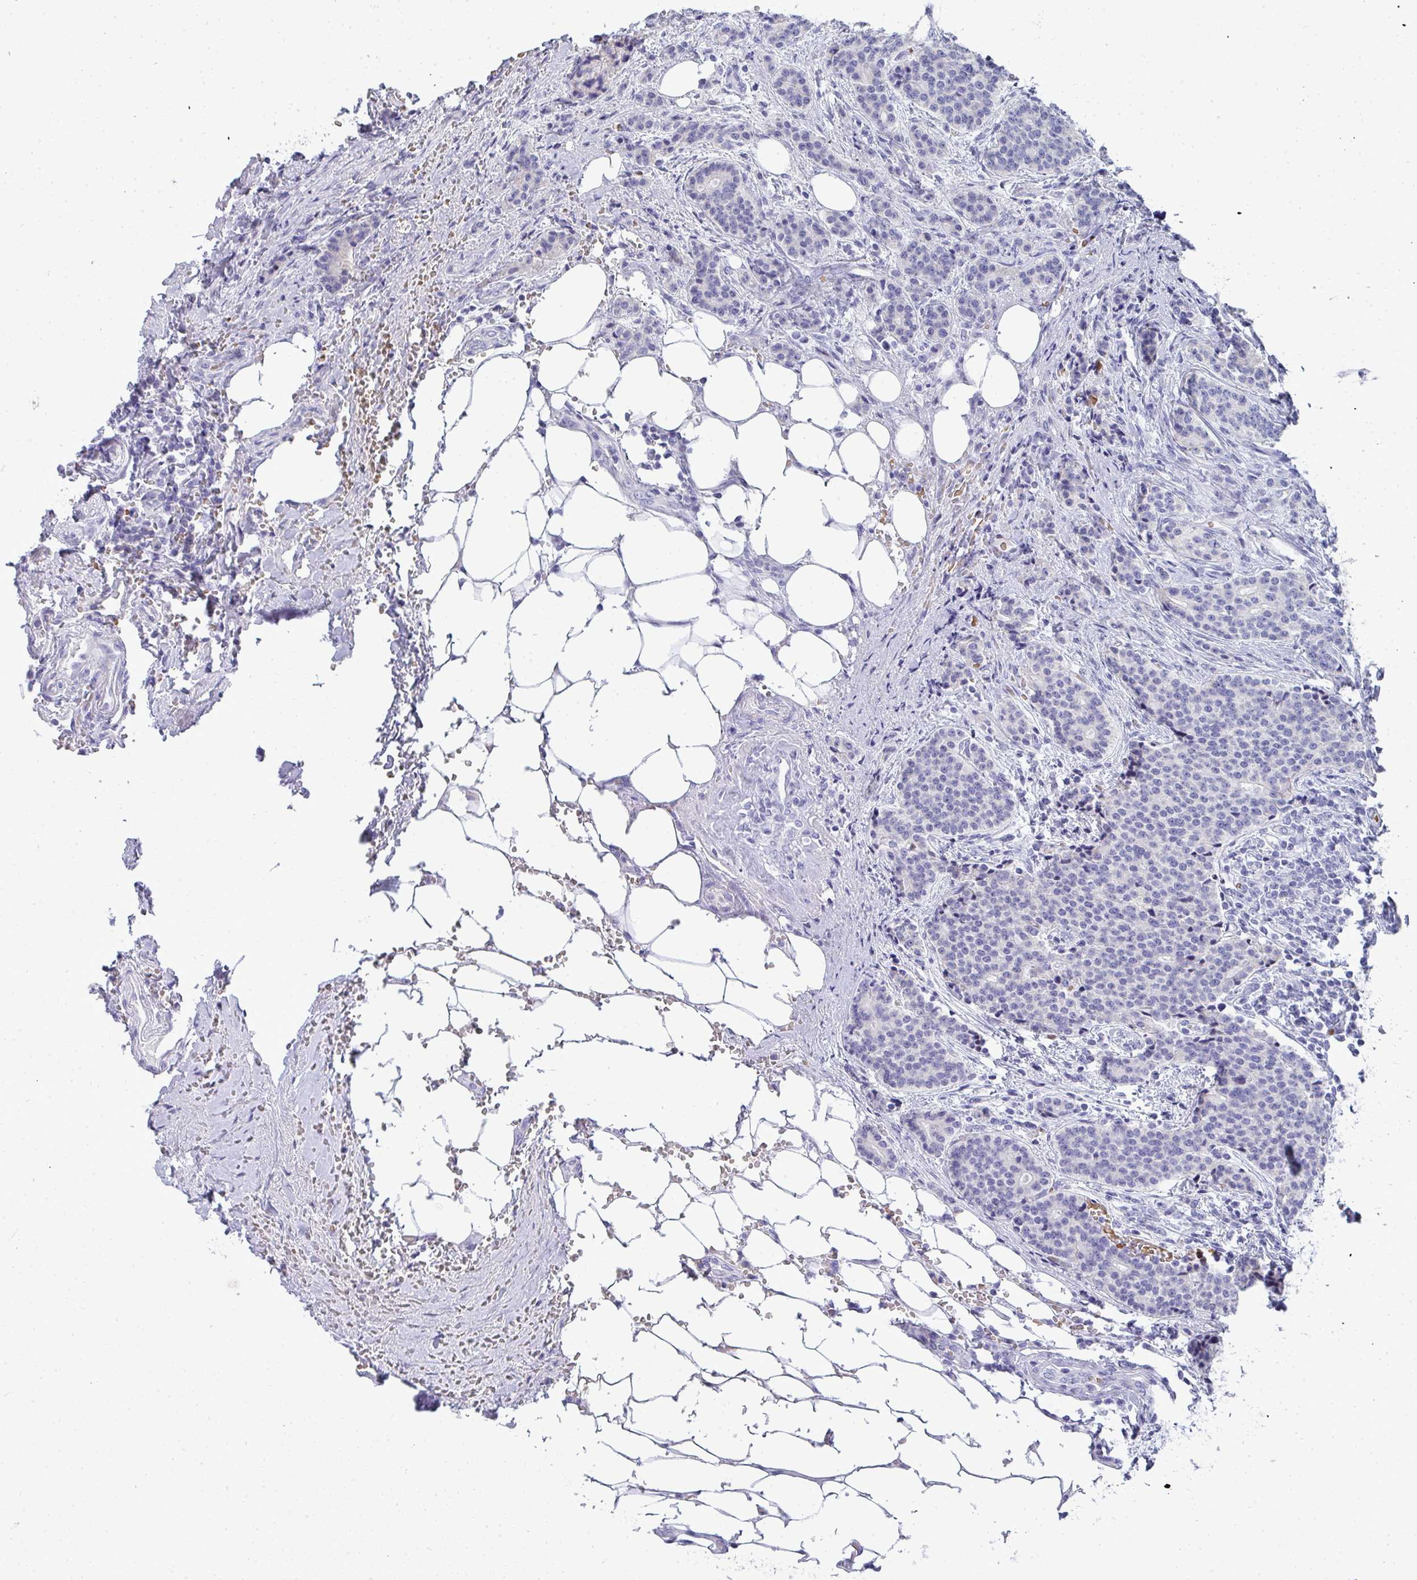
{"staining": {"intensity": "negative", "quantity": "none", "location": "none"}, "tissue": "carcinoid", "cell_type": "Tumor cells", "image_type": "cancer", "snomed": [{"axis": "morphology", "description": "Carcinoid, malignant, NOS"}, {"axis": "topography", "description": "Small intestine"}], "caption": "Tumor cells show no significant protein positivity in carcinoid.", "gene": "ZNF182", "patient": {"sex": "female", "age": 73}}